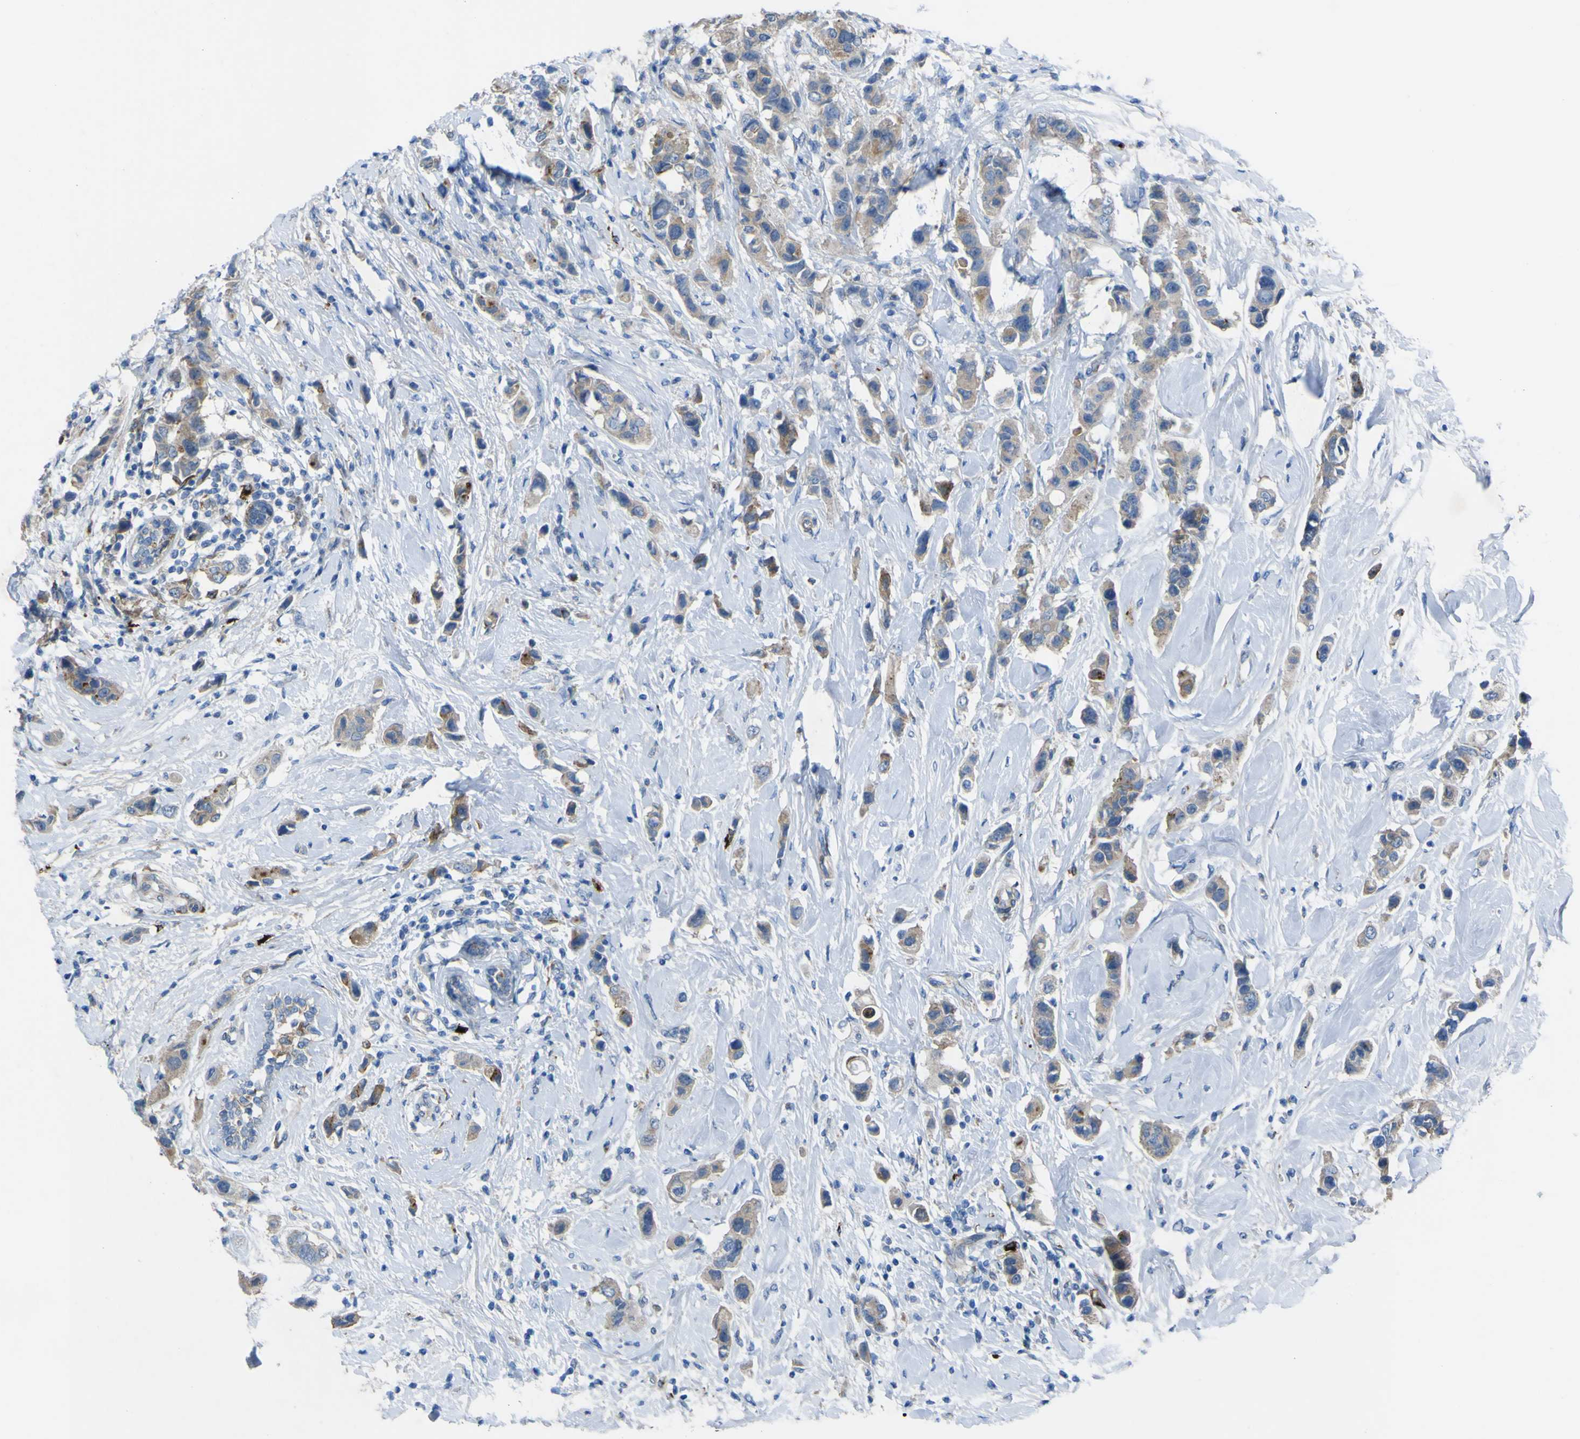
{"staining": {"intensity": "weak", "quantity": ">75%", "location": "cytoplasmic/membranous"}, "tissue": "breast cancer", "cell_type": "Tumor cells", "image_type": "cancer", "snomed": [{"axis": "morphology", "description": "Normal tissue, NOS"}, {"axis": "morphology", "description": "Duct carcinoma"}, {"axis": "topography", "description": "Breast"}], "caption": "Protein expression analysis of intraductal carcinoma (breast) reveals weak cytoplasmic/membranous positivity in about >75% of tumor cells.", "gene": "CST3", "patient": {"sex": "female", "age": 50}}